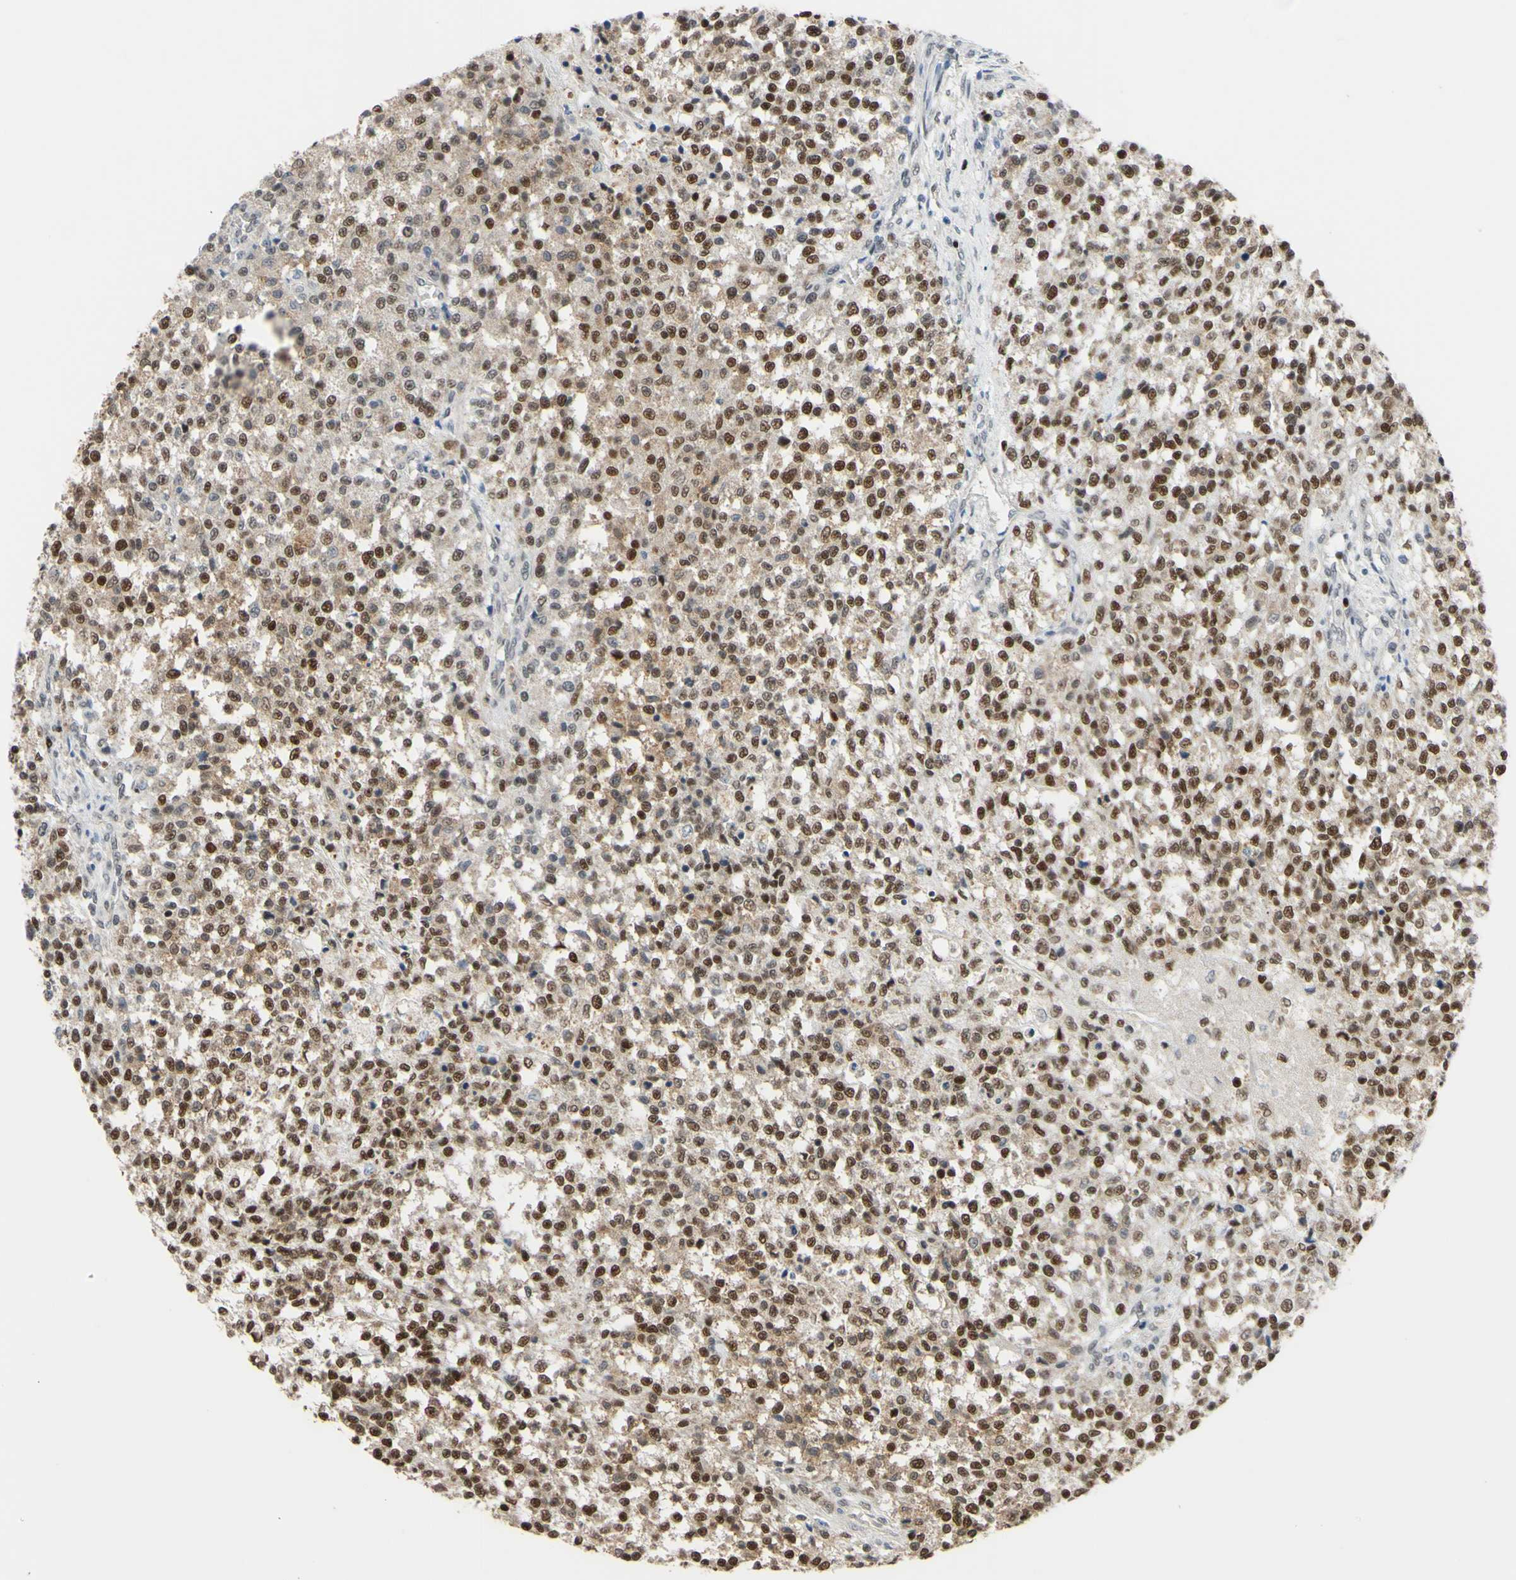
{"staining": {"intensity": "moderate", "quantity": ">75%", "location": "cytoplasmic/membranous,nuclear"}, "tissue": "testis cancer", "cell_type": "Tumor cells", "image_type": "cancer", "snomed": [{"axis": "morphology", "description": "Seminoma, NOS"}, {"axis": "topography", "description": "Testis"}], "caption": "Immunohistochemistry (IHC) of human seminoma (testis) demonstrates medium levels of moderate cytoplasmic/membranous and nuclear staining in approximately >75% of tumor cells. (Stains: DAB (3,3'-diaminobenzidine) in brown, nuclei in blue, Microscopy: brightfield microscopy at high magnification).", "gene": "SP4", "patient": {"sex": "male", "age": 59}}